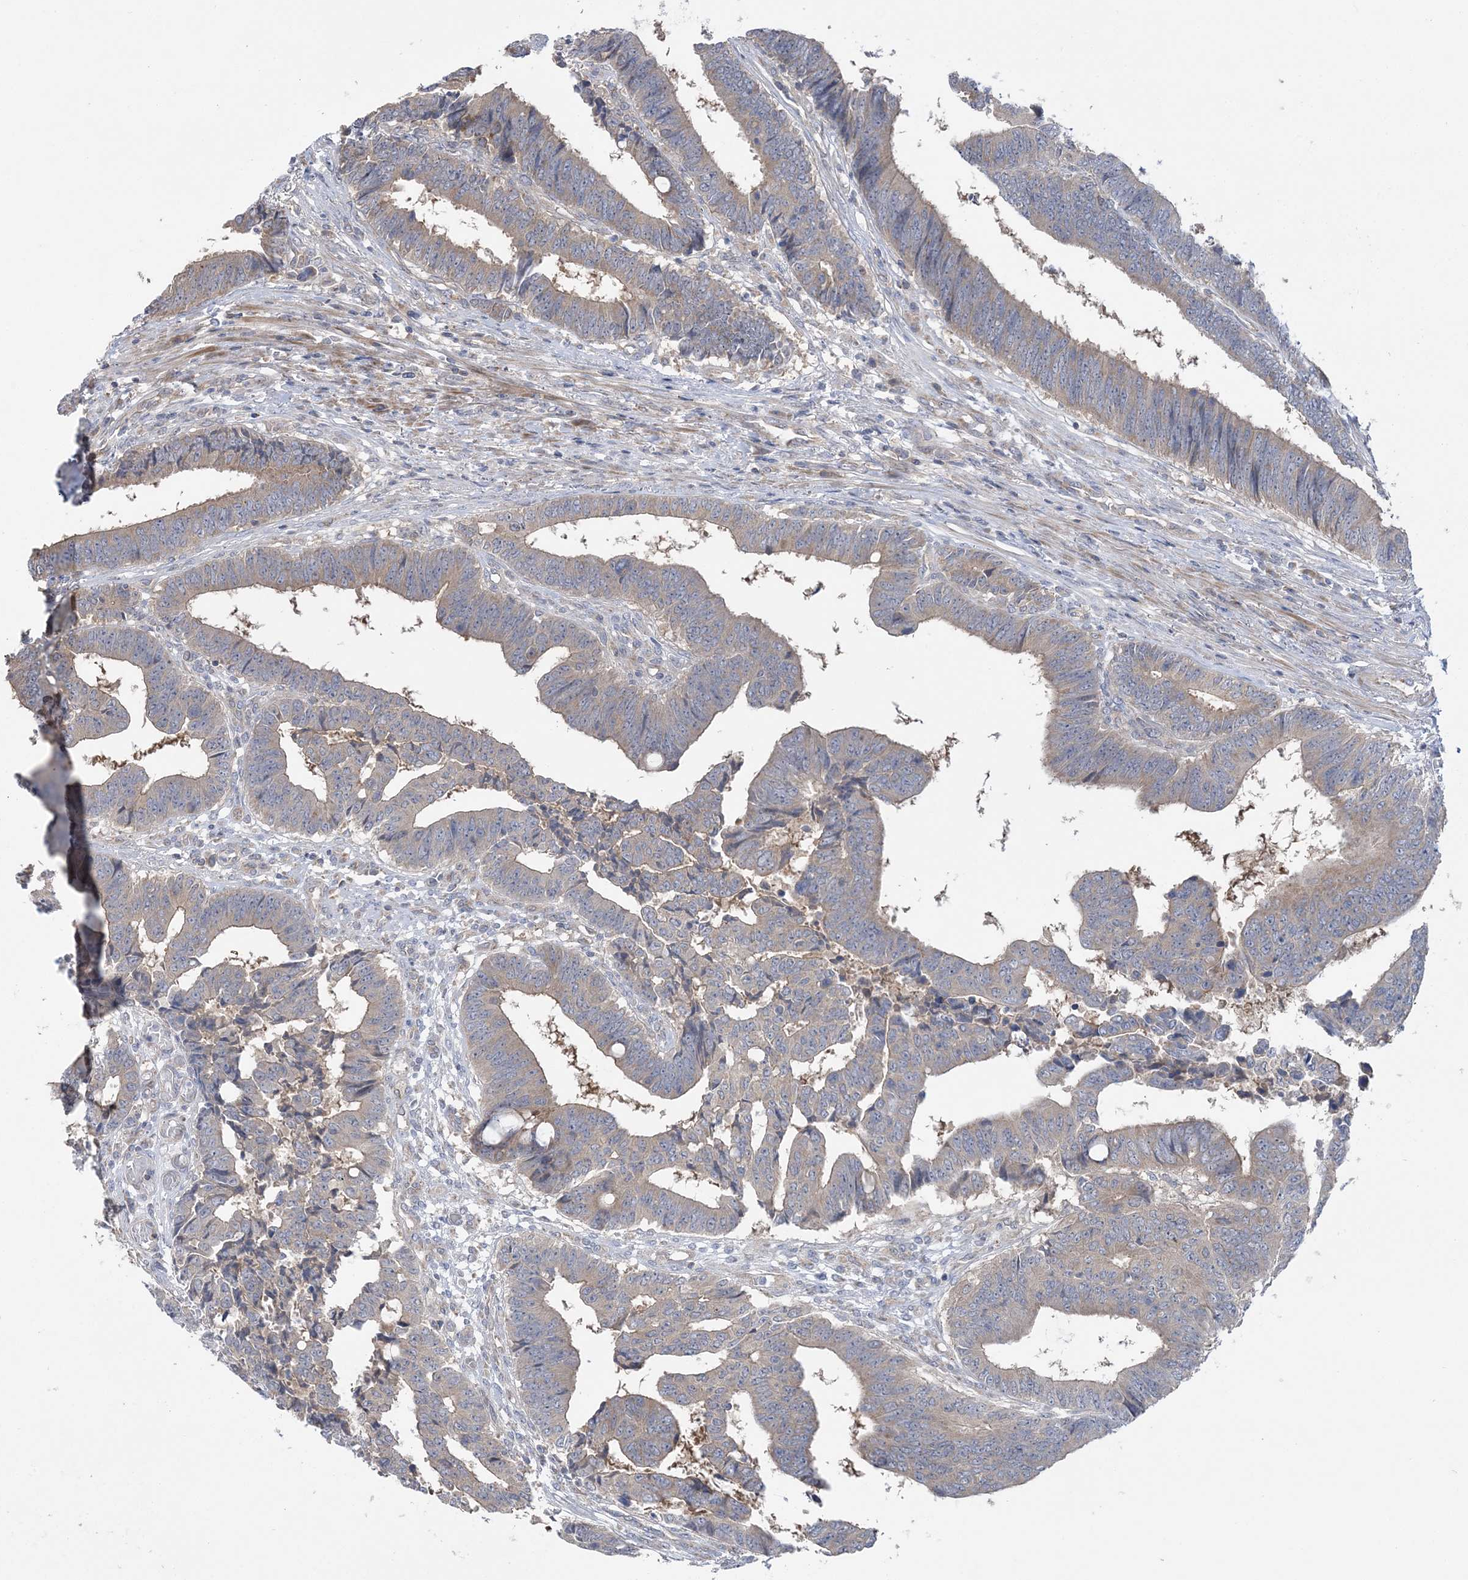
{"staining": {"intensity": "weak", "quantity": "25%-75%", "location": "cytoplasmic/membranous"}, "tissue": "colorectal cancer", "cell_type": "Tumor cells", "image_type": "cancer", "snomed": [{"axis": "morphology", "description": "Adenocarcinoma, NOS"}, {"axis": "topography", "description": "Rectum"}], "caption": "Immunohistochemistry histopathology image of neoplastic tissue: human colorectal adenocarcinoma stained using immunohistochemistry (IHC) shows low levels of weak protein expression localized specifically in the cytoplasmic/membranous of tumor cells, appearing as a cytoplasmic/membranous brown color.", "gene": "MMADHC", "patient": {"sex": "male", "age": 84}}